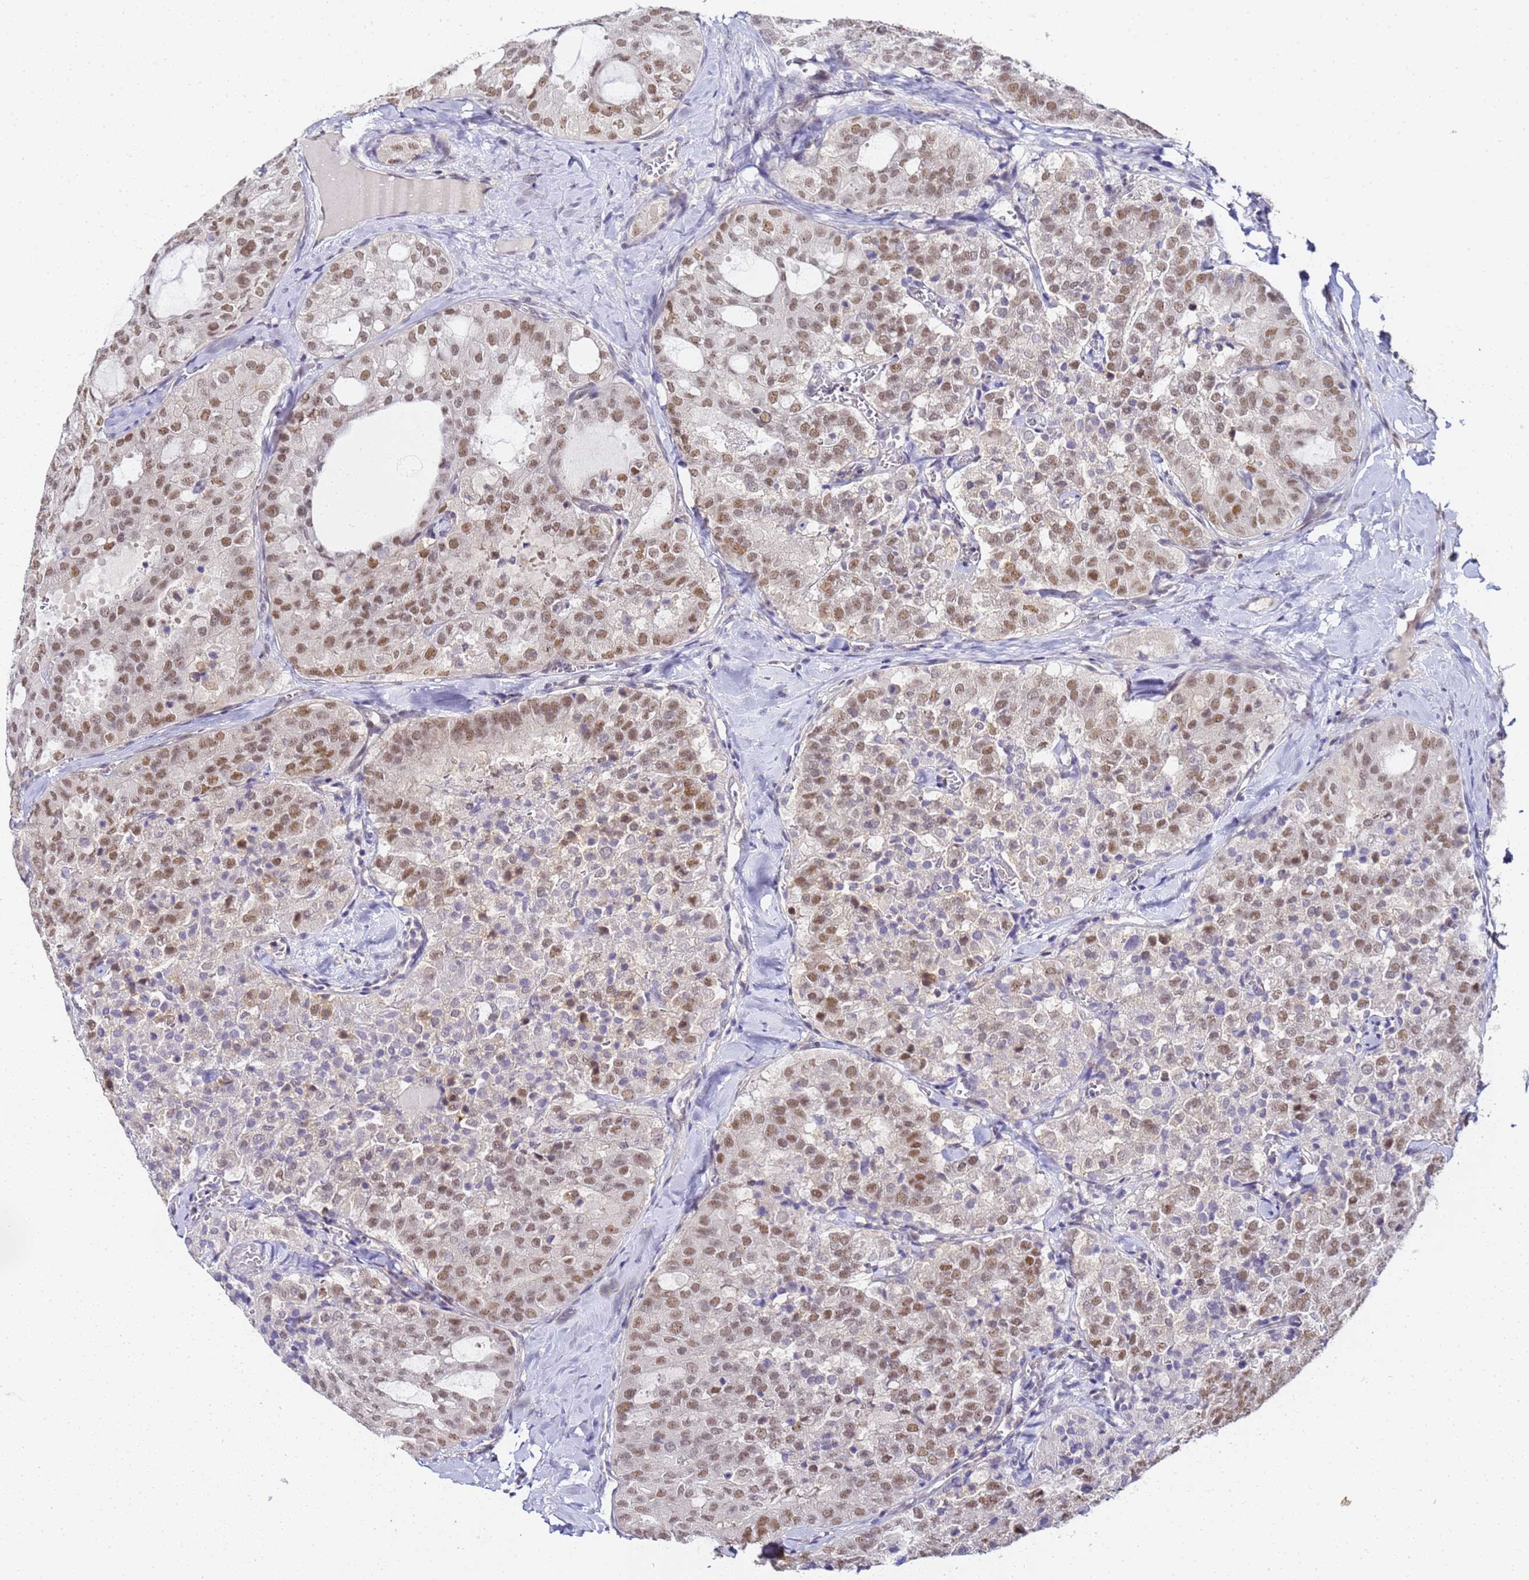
{"staining": {"intensity": "moderate", "quantity": ">75%", "location": "nuclear"}, "tissue": "thyroid cancer", "cell_type": "Tumor cells", "image_type": "cancer", "snomed": [{"axis": "morphology", "description": "Follicular adenoma carcinoma, NOS"}, {"axis": "topography", "description": "Thyroid gland"}], "caption": "Thyroid cancer was stained to show a protein in brown. There is medium levels of moderate nuclear positivity in approximately >75% of tumor cells.", "gene": "LSM3", "patient": {"sex": "male", "age": 75}}